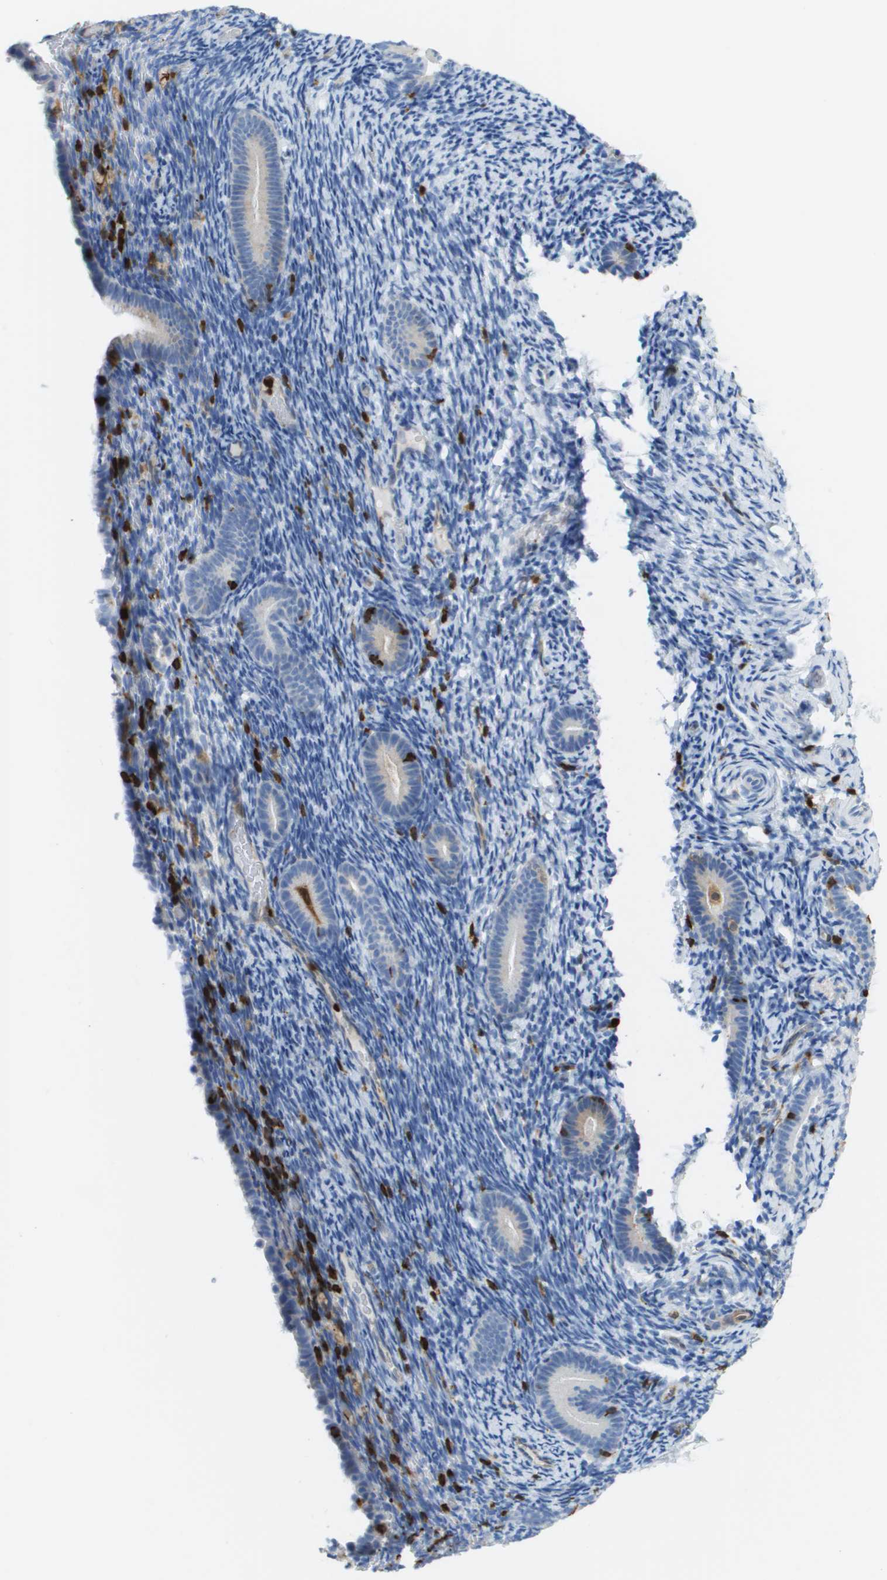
{"staining": {"intensity": "negative", "quantity": "none", "location": "none"}, "tissue": "endometrium", "cell_type": "Cells in endometrial stroma", "image_type": "normal", "snomed": [{"axis": "morphology", "description": "Normal tissue, NOS"}, {"axis": "topography", "description": "Endometrium"}], "caption": "DAB (3,3'-diaminobenzidine) immunohistochemical staining of benign human endometrium reveals no significant positivity in cells in endometrial stroma.", "gene": "DOCK5", "patient": {"sex": "female", "age": 51}}